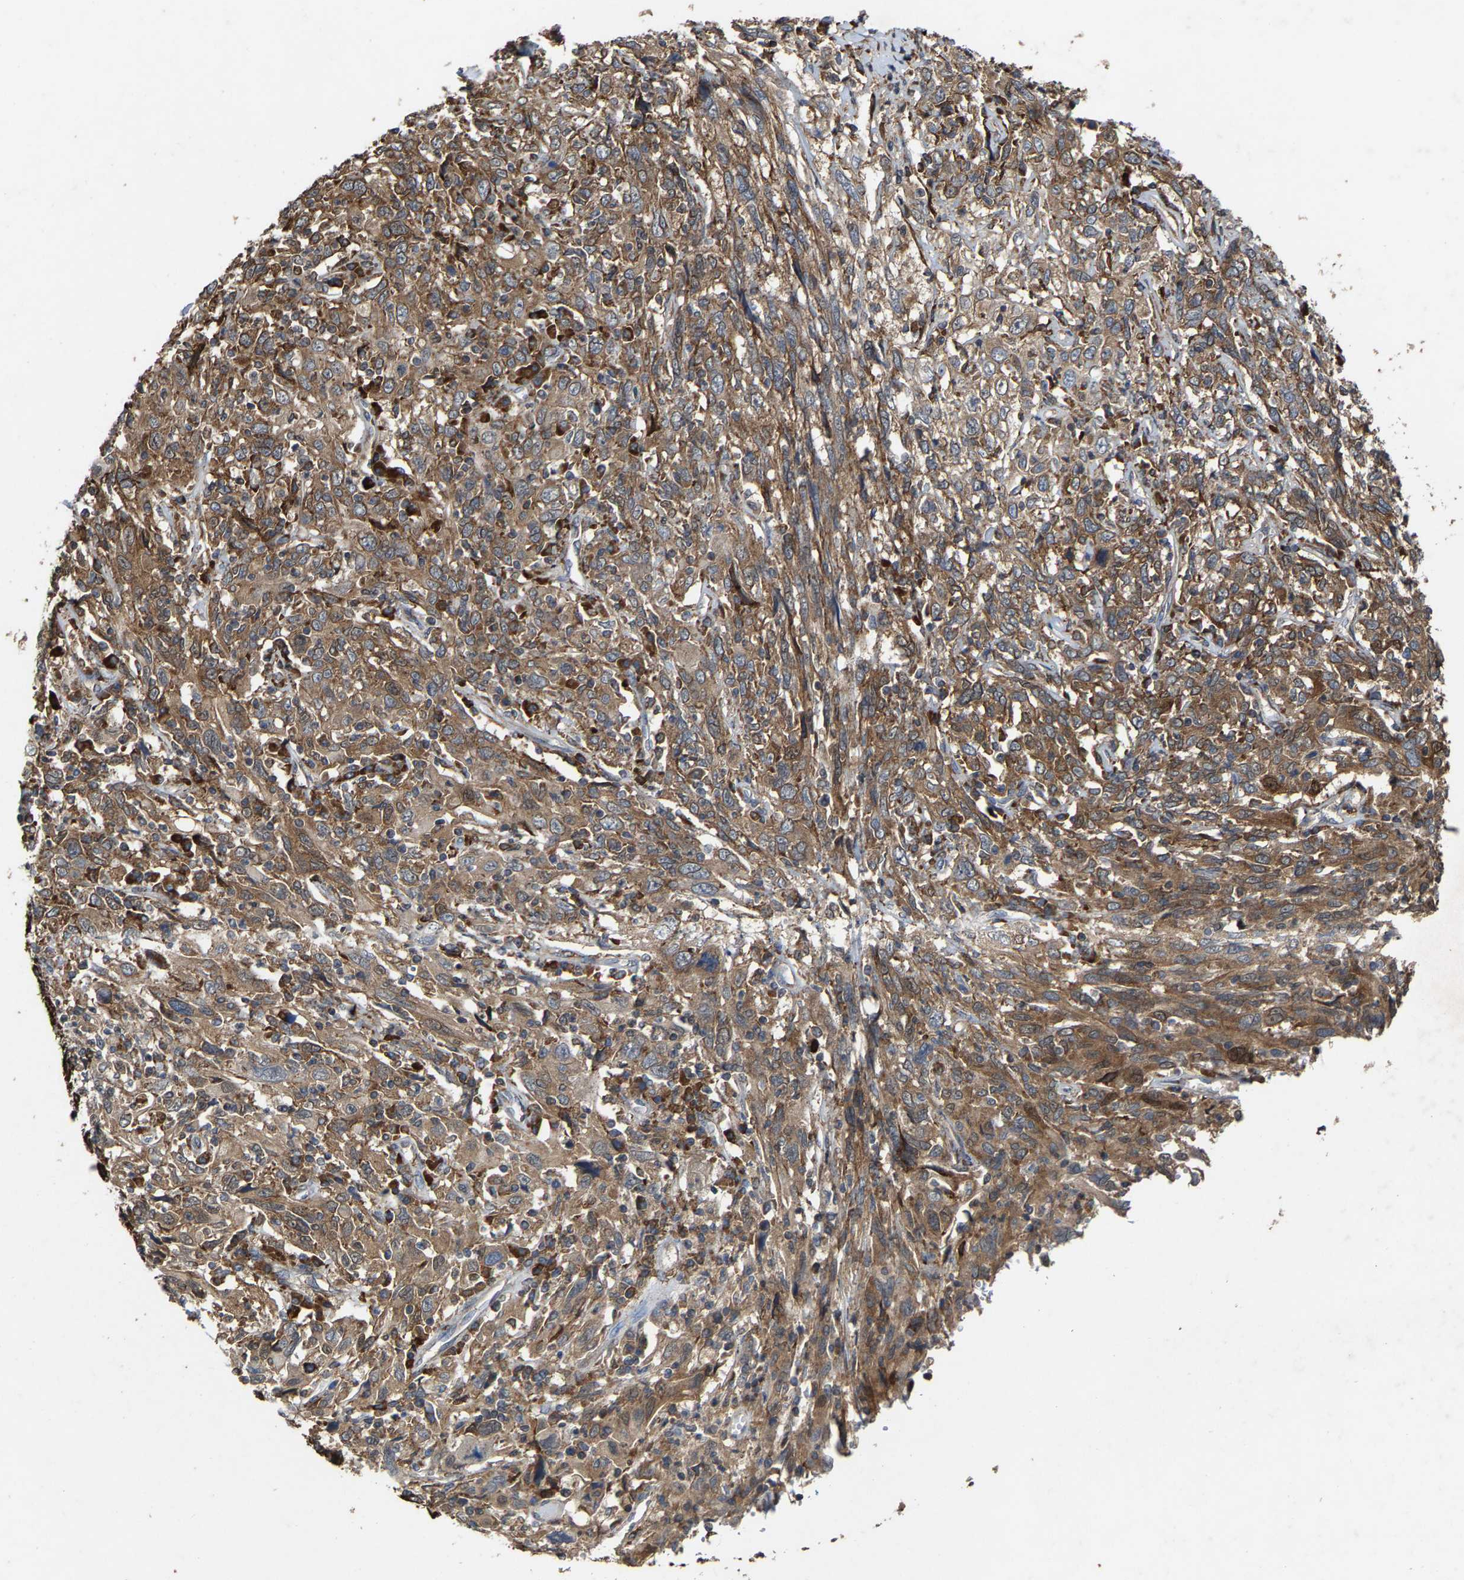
{"staining": {"intensity": "moderate", "quantity": ">75%", "location": "cytoplasmic/membranous"}, "tissue": "cervical cancer", "cell_type": "Tumor cells", "image_type": "cancer", "snomed": [{"axis": "morphology", "description": "Squamous cell carcinoma, NOS"}, {"axis": "topography", "description": "Cervix"}], "caption": "Tumor cells show moderate cytoplasmic/membranous expression in approximately >75% of cells in cervical squamous cell carcinoma.", "gene": "FGD3", "patient": {"sex": "female", "age": 46}}